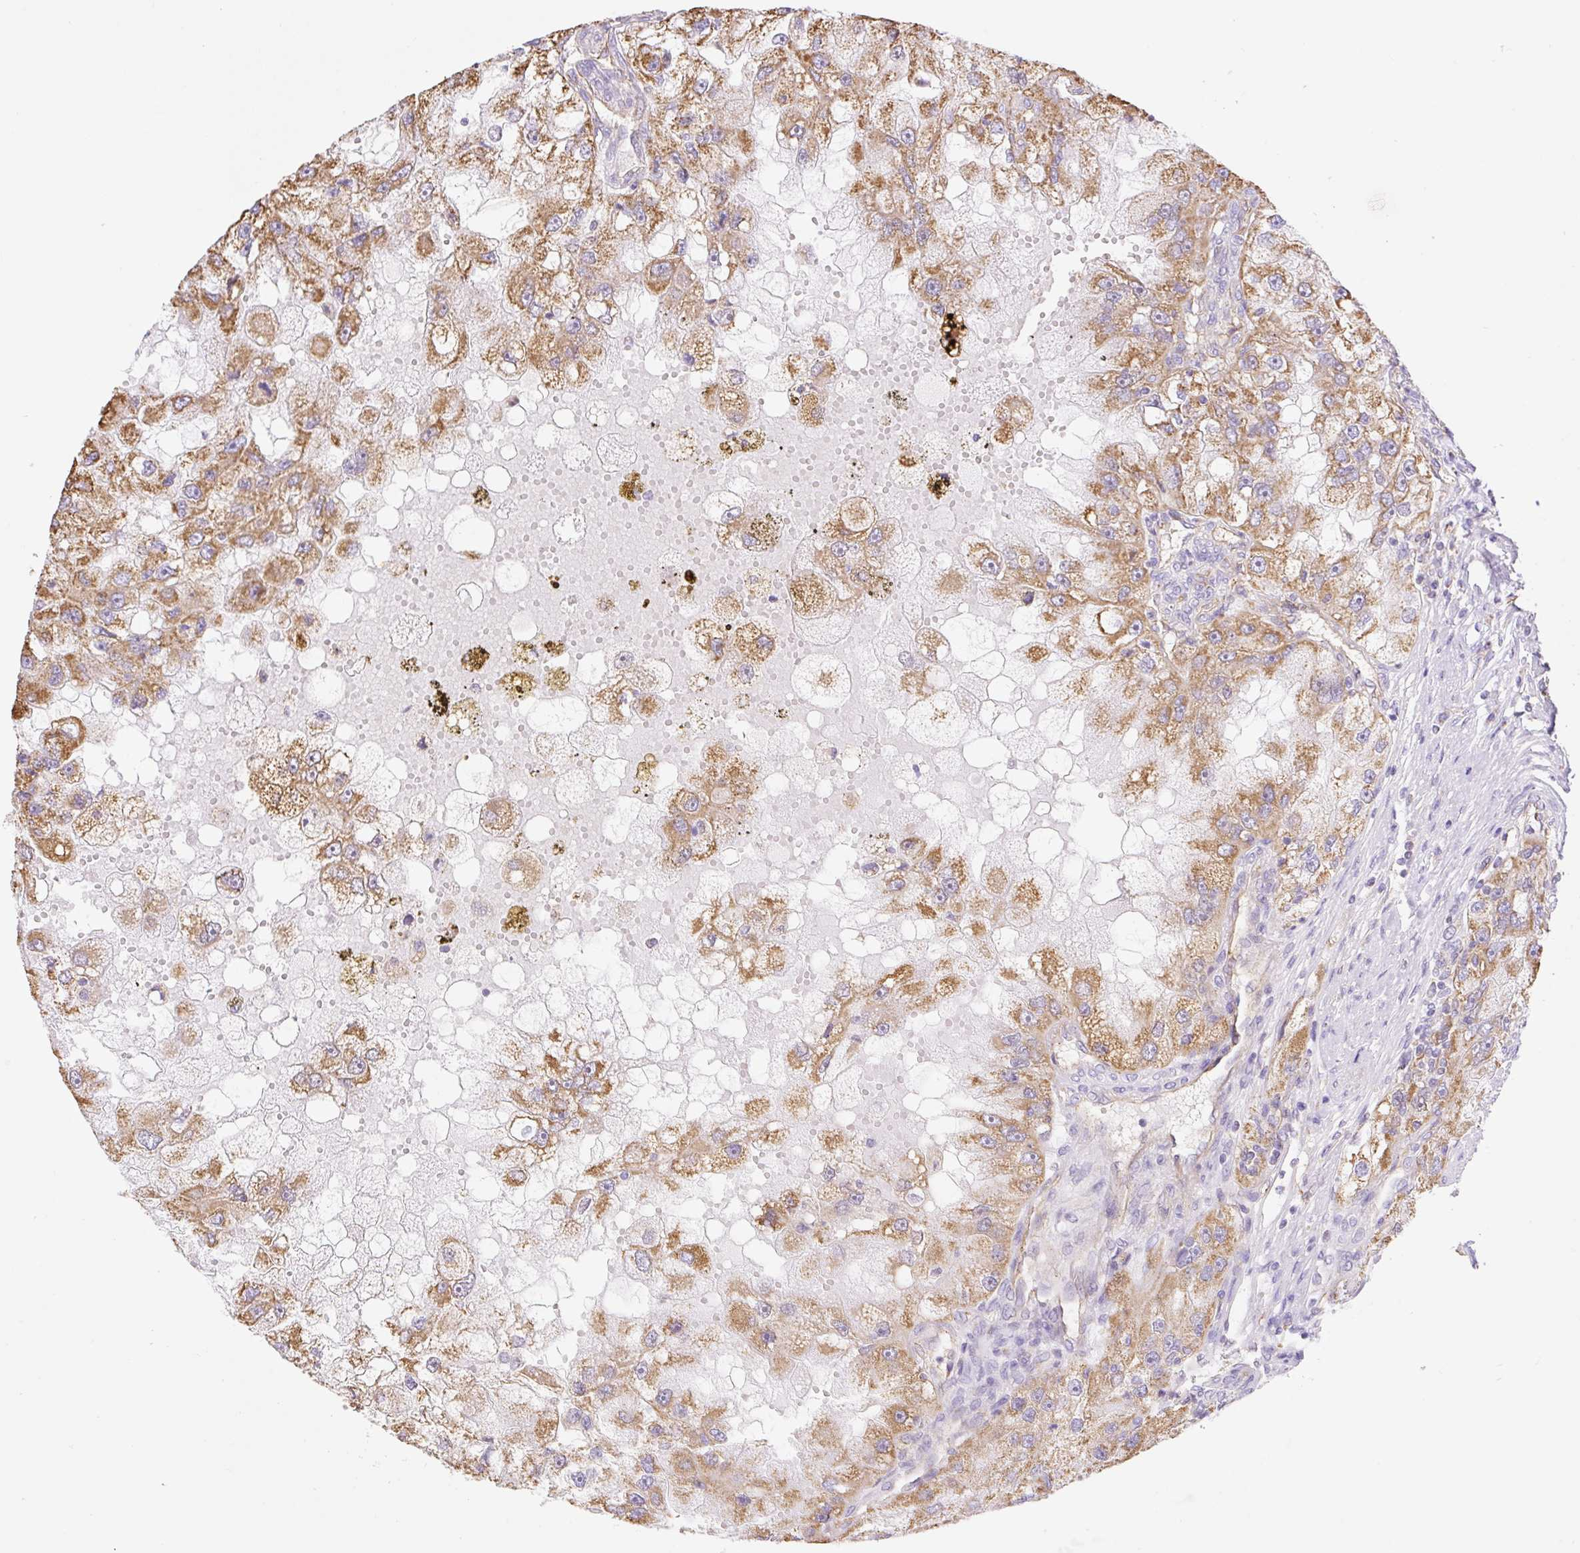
{"staining": {"intensity": "moderate", "quantity": ">75%", "location": "cytoplasmic/membranous"}, "tissue": "renal cancer", "cell_type": "Tumor cells", "image_type": "cancer", "snomed": [{"axis": "morphology", "description": "Adenocarcinoma, NOS"}, {"axis": "topography", "description": "Kidney"}], "caption": "The immunohistochemical stain labels moderate cytoplasmic/membranous expression in tumor cells of renal cancer (adenocarcinoma) tissue.", "gene": "ESAM", "patient": {"sex": "male", "age": 63}}